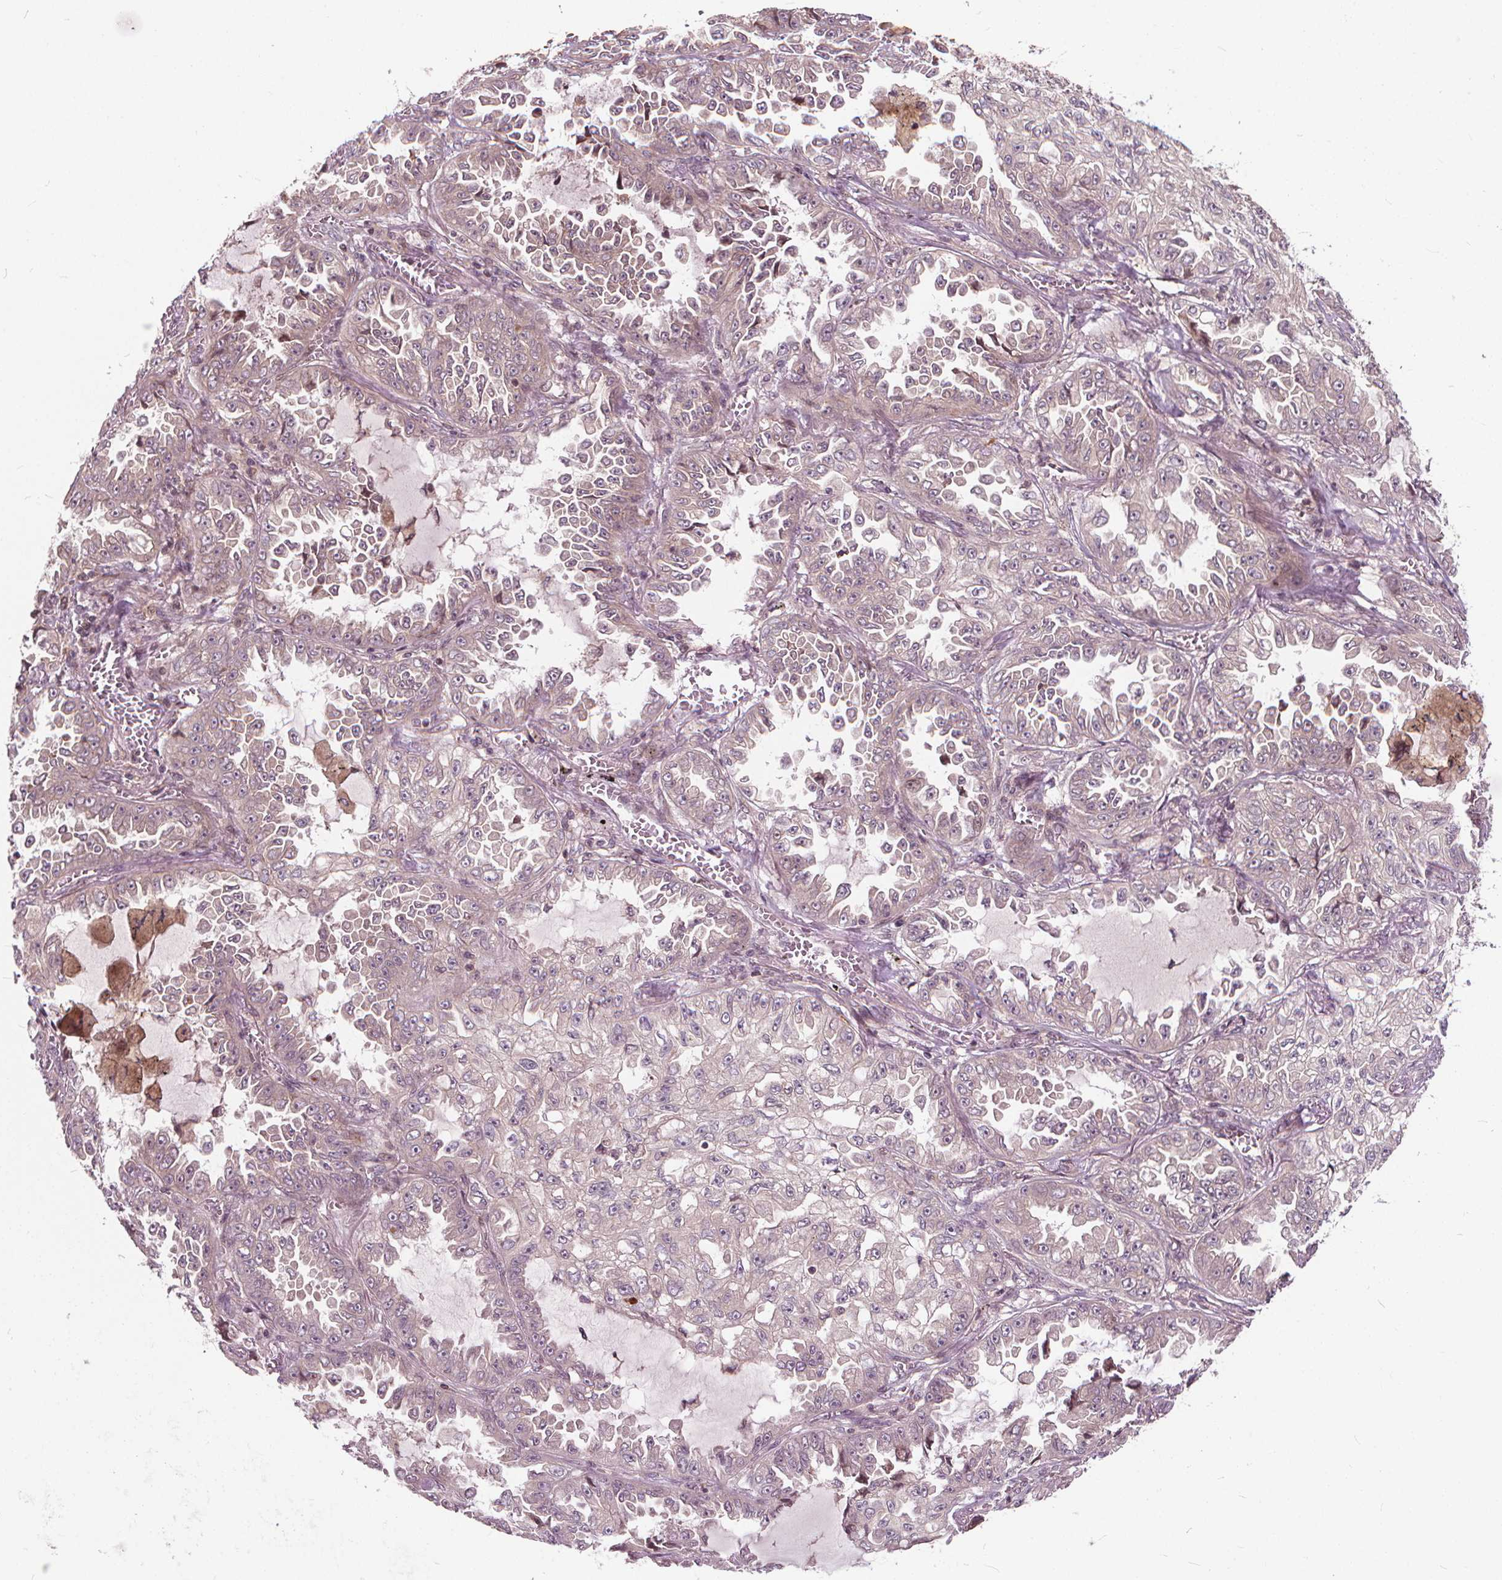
{"staining": {"intensity": "moderate", "quantity": "25%-75%", "location": "cytoplasmic/membranous"}, "tissue": "lung cancer", "cell_type": "Tumor cells", "image_type": "cancer", "snomed": [{"axis": "morphology", "description": "Adenocarcinoma, NOS"}, {"axis": "topography", "description": "Lung"}], "caption": "Protein staining of lung adenocarcinoma tissue demonstrates moderate cytoplasmic/membranous staining in about 25%-75% of tumor cells.", "gene": "INPP5E", "patient": {"sex": "female", "age": 52}}